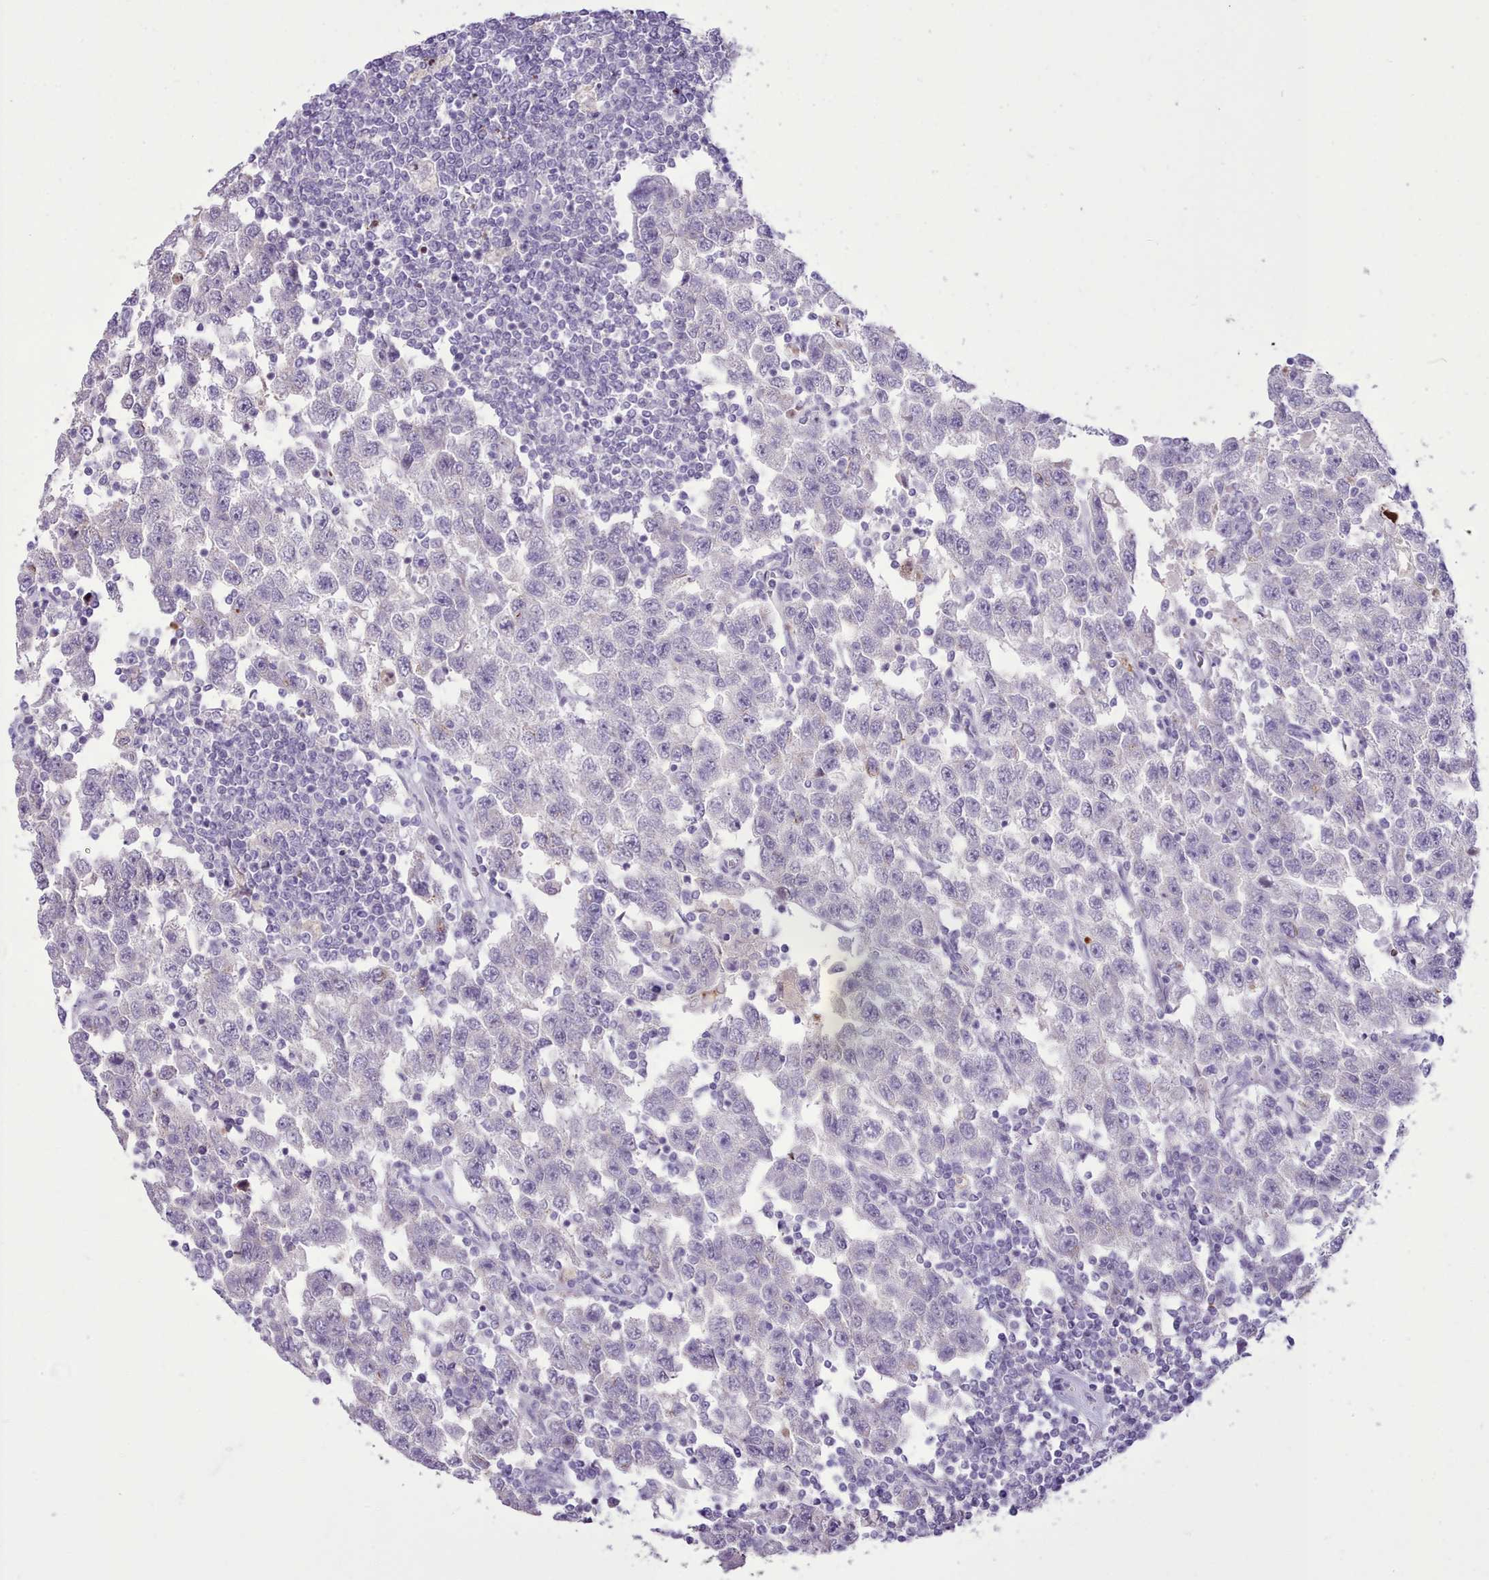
{"staining": {"intensity": "negative", "quantity": "none", "location": "none"}, "tissue": "testis cancer", "cell_type": "Tumor cells", "image_type": "cancer", "snomed": [{"axis": "morphology", "description": "Seminoma, NOS"}, {"axis": "topography", "description": "Testis"}], "caption": "This is an immunohistochemistry (IHC) photomicrograph of testis seminoma. There is no positivity in tumor cells.", "gene": "SRD5A1", "patient": {"sex": "male", "age": 41}}